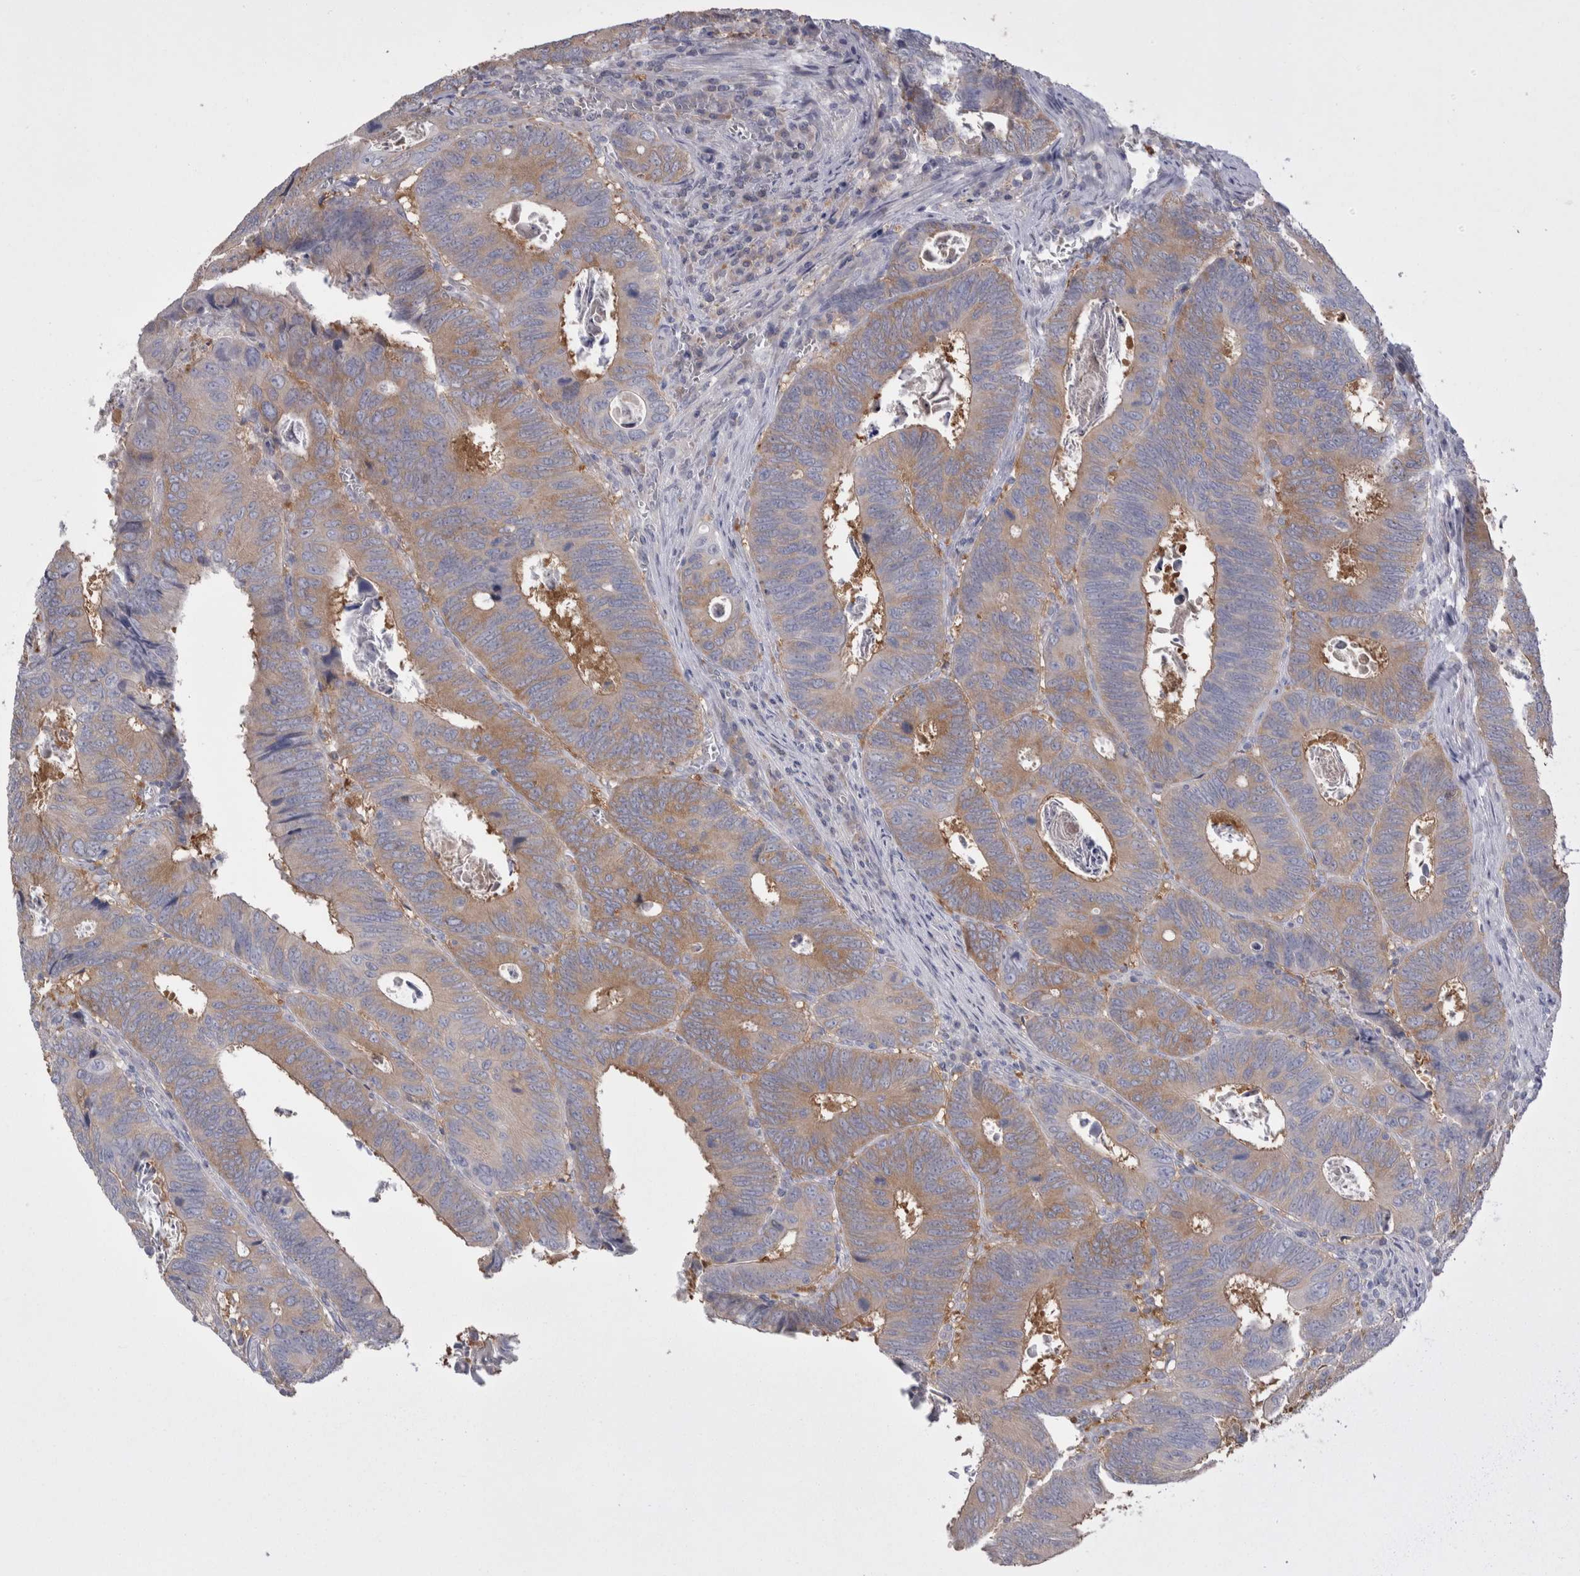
{"staining": {"intensity": "moderate", "quantity": "25%-75%", "location": "cytoplasmic/membranous"}, "tissue": "colorectal cancer", "cell_type": "Tumor cells", "image_type": "cancer", "snomed": [{"axis": "morphology", "description": "Adenocarcinoma, NOS"}, {"axis": "topography", "description": "Colon"}], "caption": "Protein expression by immunohistochemistry exhibits moderate cytoplasmic/membranous positivity in about 25%-75% of tumor cells in colorectal cancer (adenocarcinoma). (DAB (3,3'-diaminobenzidine) IHC with brightfield microscopy, high magnification).", "gene": "GPHN", "patient": {"sex": "male", "age": 72}}